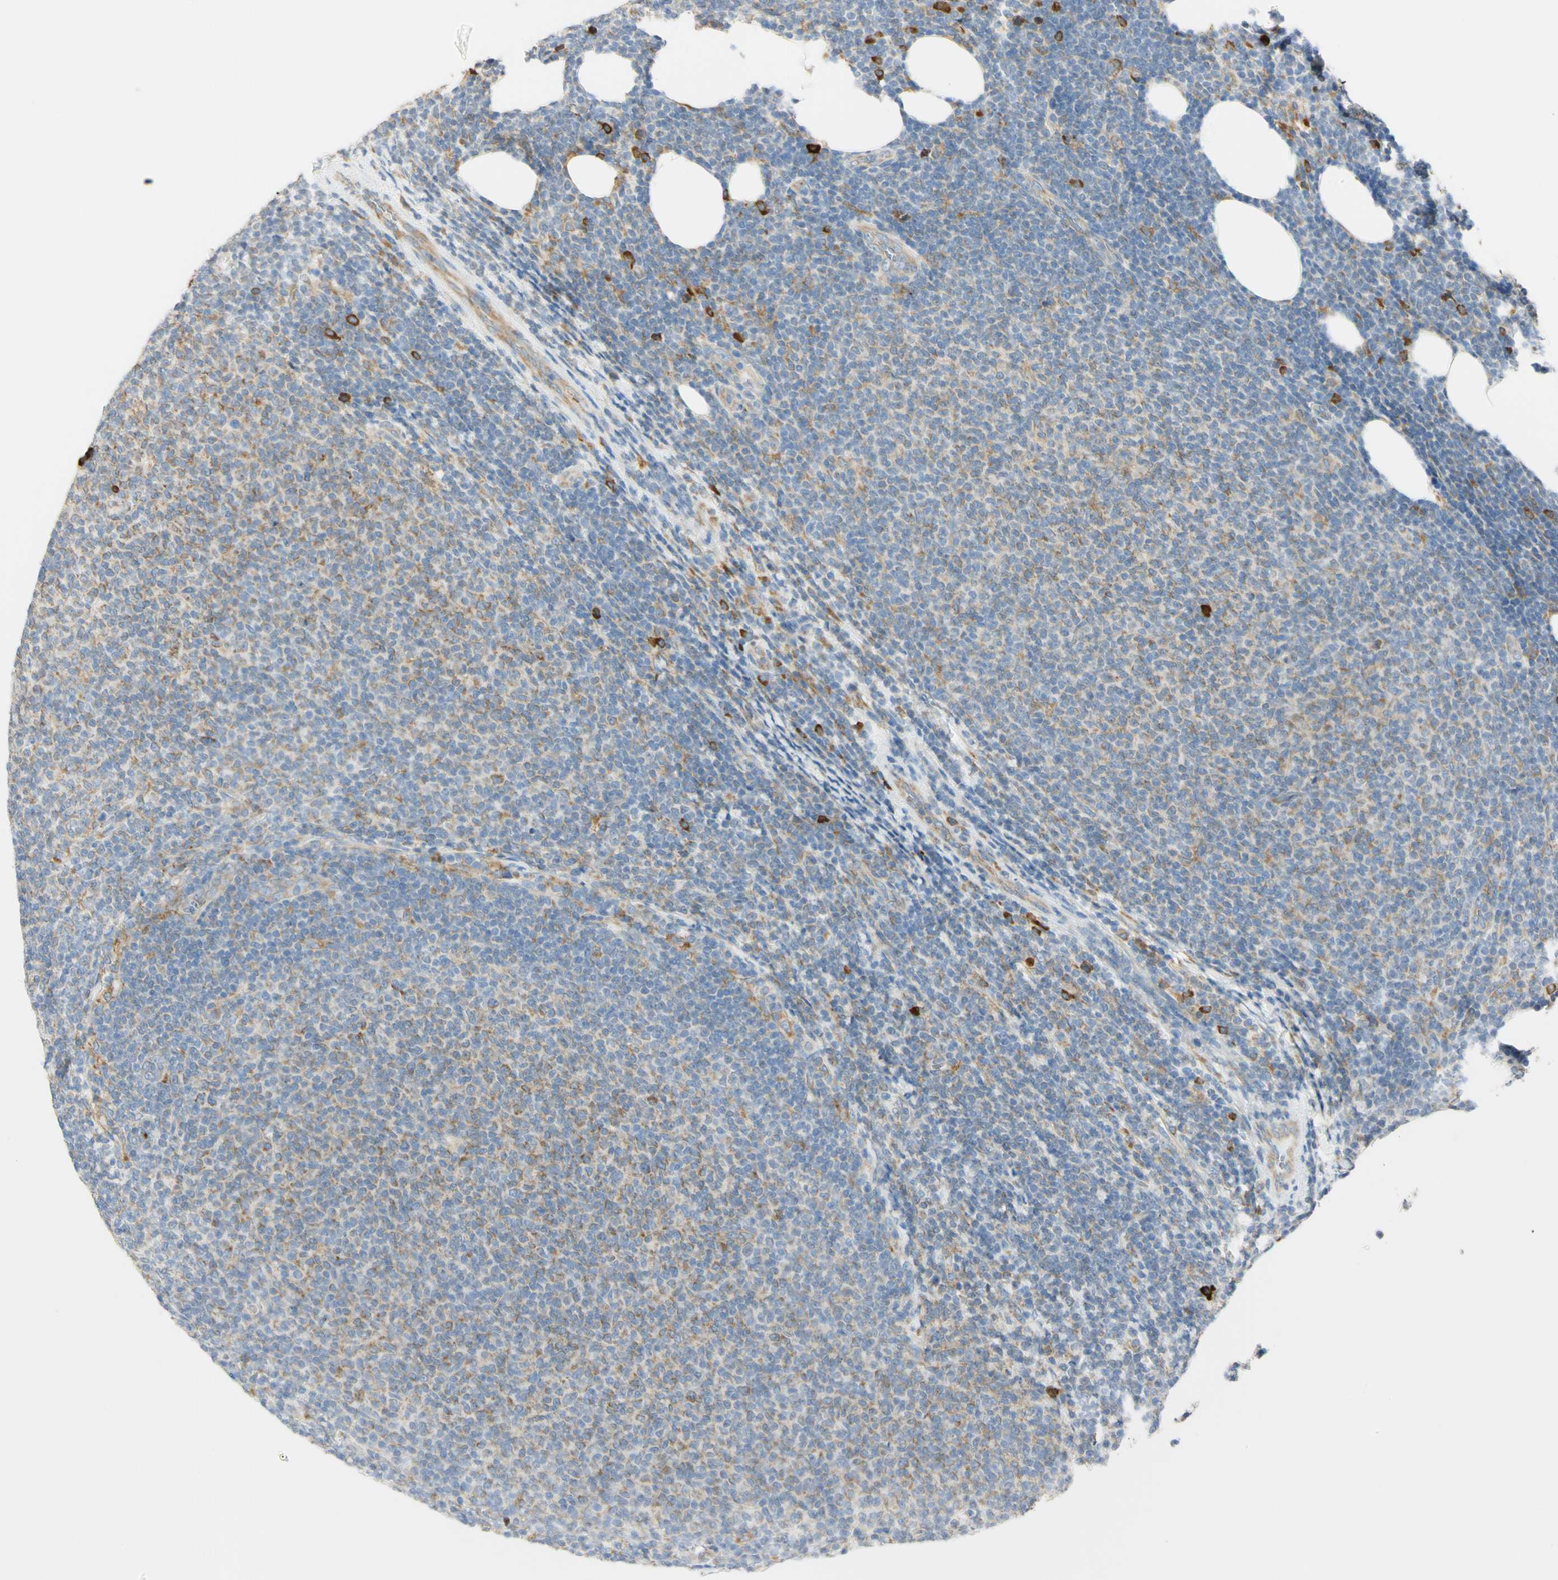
{"staining": {"intensity": "weak", "quantity": "25%-75%", "location": "cytoplasmic/membranous"}, "tissue": "lymphoma", "cell_type": "Tumor cells", "image_type": "cancer", "snomed": [{"axis": "morphology", "description": "Malignant lymphoma, non-Hodgkin's type, Low grade"}, {"axis": "topography", "description": "Lymph node"}], "caption": "Immunohistochemistry micrograph of low-grade malignant lymphoma, non-Hodgkin's type stained for a protein (brown), which demonstrates low levels of weak cytoplasmic/membranous positivity in approximately 25%-75% of tumor cells.", "gene": "MANF", "patient": {"sex": "male", "age": 66}}